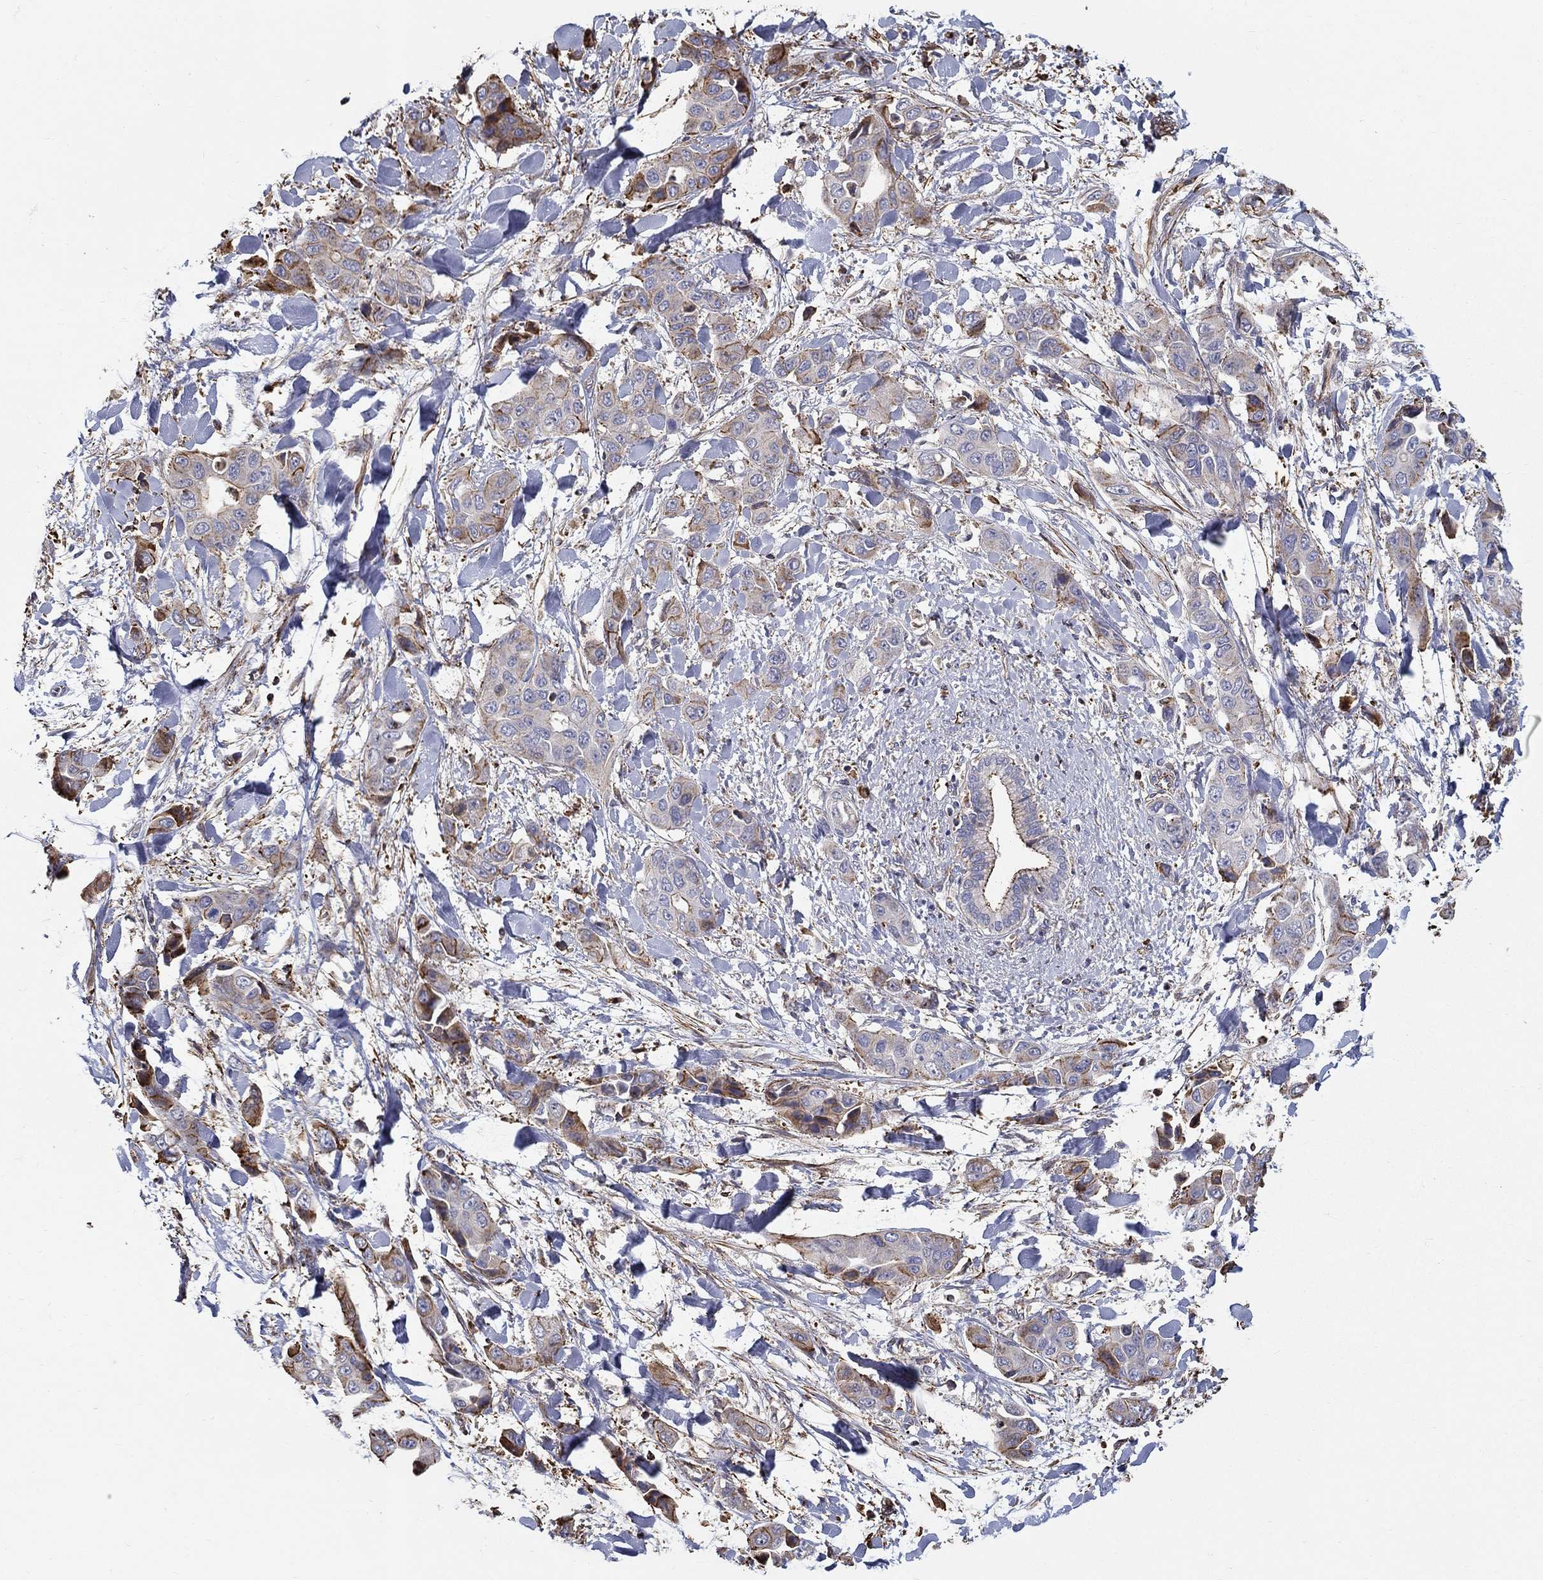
{"staining": {"intensity": "strong", "quantity": "<25%", "location": "cytoplasmic/membranous"}, "tissue": "liver cancer", "cell_type": "Tumor cells", "image_type": "cancer", "snomed": [{"axis": "morphology", "description": "Cholangiocarcinoma"}, {"axis": "topography", "description": "Liver"}], "caption": "This is a micrograph of IHC staining of liver cholangiocarcinoma, which shows strong positivity in the cytoplasmic/membranous of tumor cells.", "gene": "NPHP1", "patient": {"sex": "female", "age": 52}}